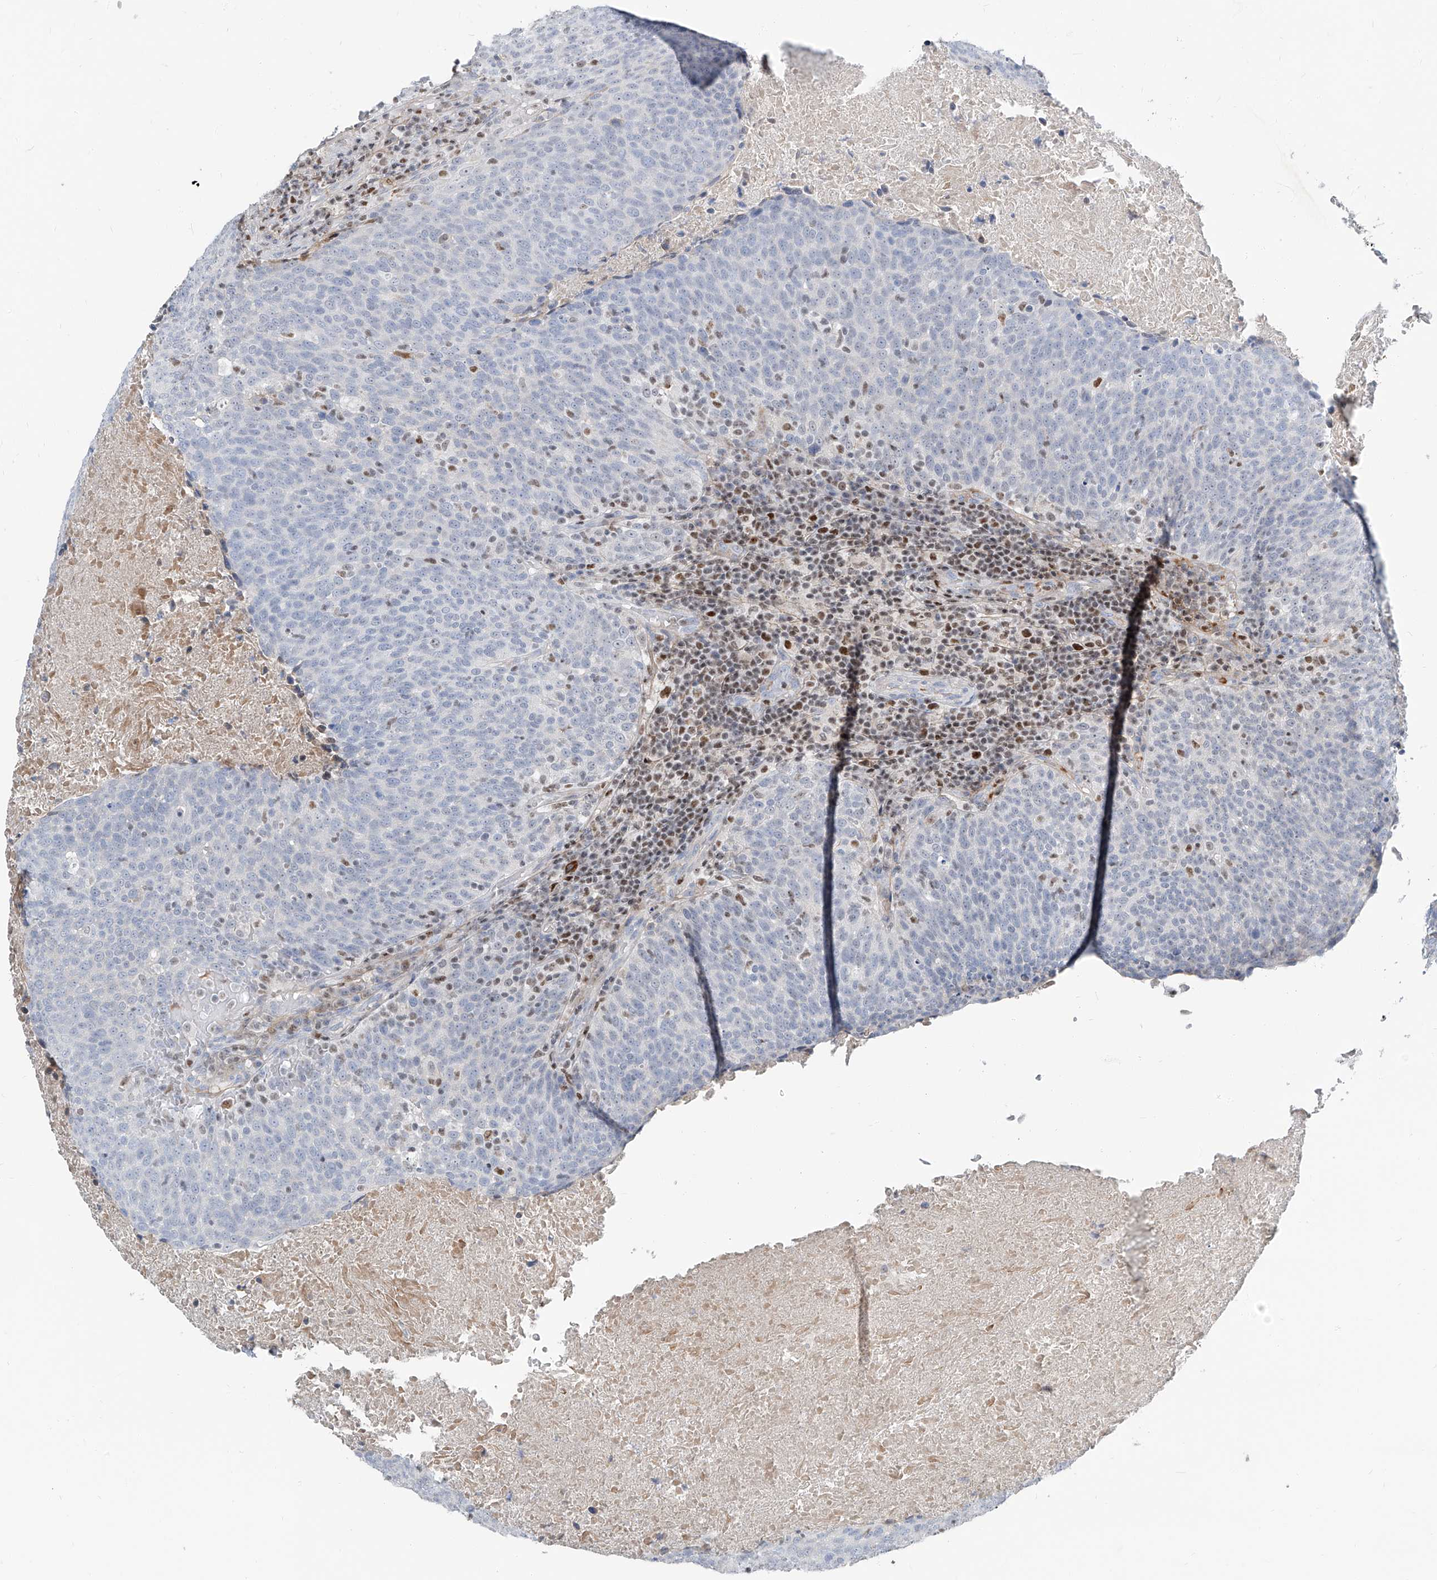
{"staining": {"intensity": "negative", "quantity": "none", "location": "none"}, "tissue": "head and neck cancer", "cell_type": "Tumor cells", "image_type": "cancer", "snomed": [{"axis": "morphology", "description": "Squamous cell carcinoma, NOS"}, {"axis": "morphology", "description": "Squamous cell carcinoma, metastatic, NOS"}, {"axis": "topography", "description": "Lymph node"}, {"axis": "topography", "description": "Head-Neck"}], "caption": "Tumor cells show no significant protein expression in head and neck cancer (metastatic squamous cell carcinoma).", "gene": "HOXA3", "patient": {"sex": "male", "age": 62}}